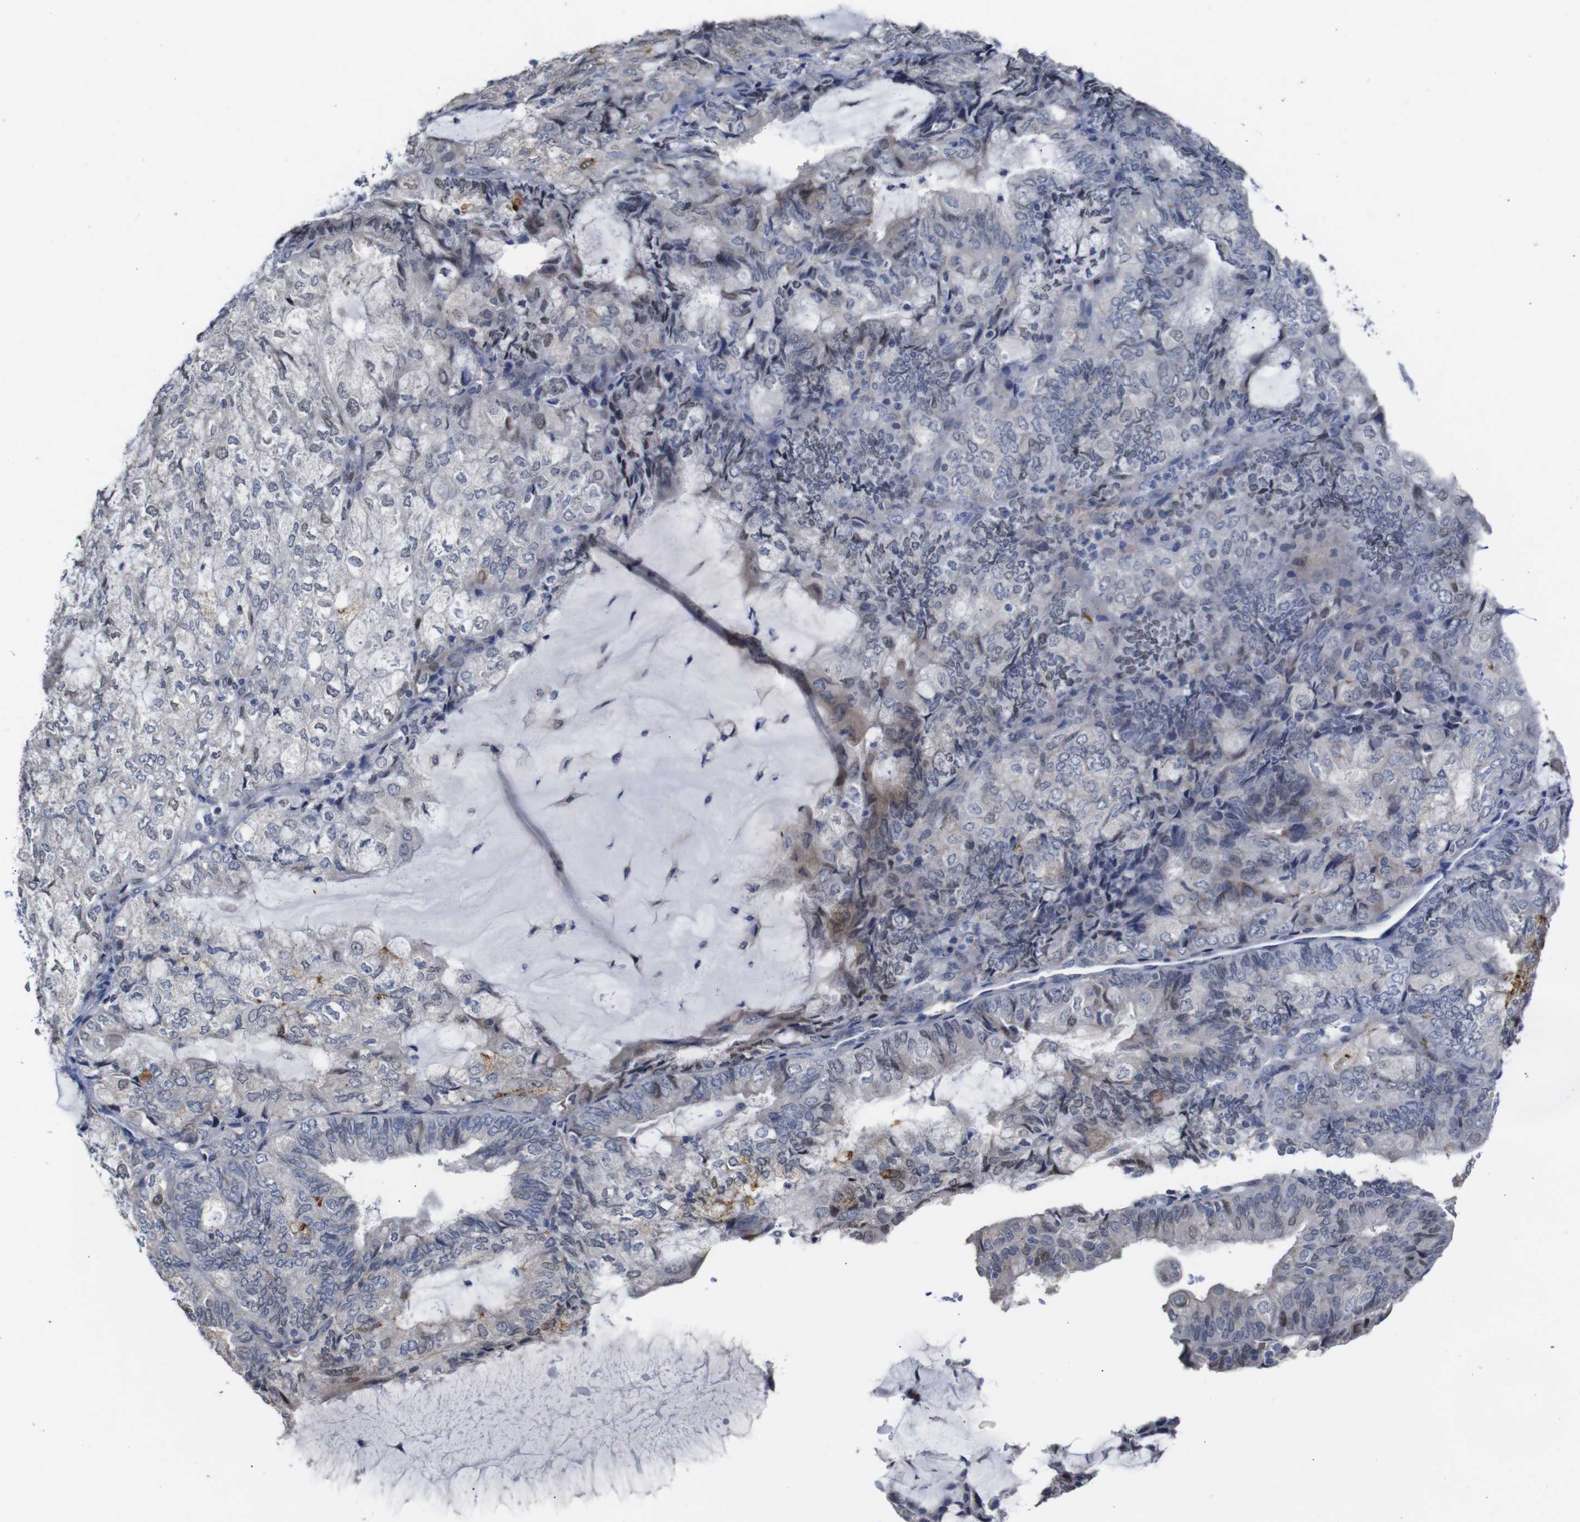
{"staining": {"intensity": "negative", "quantity": "none", "location": "none"}, "tissue": "endometrial cancer", "cell_type": "Tumor cells", "image_type": "cancer", "snomed": [{"axis": "morphology", "description": "Adenocarcinoma, NOS"}, {"axis": "topography", "description": "Endometrium"}], "caption": "Tumor cells show no significant expression in adenocarcinoma (endometrial).", "gene": "TCEAL9", "patient": {"sex": "female", "age": 81}}